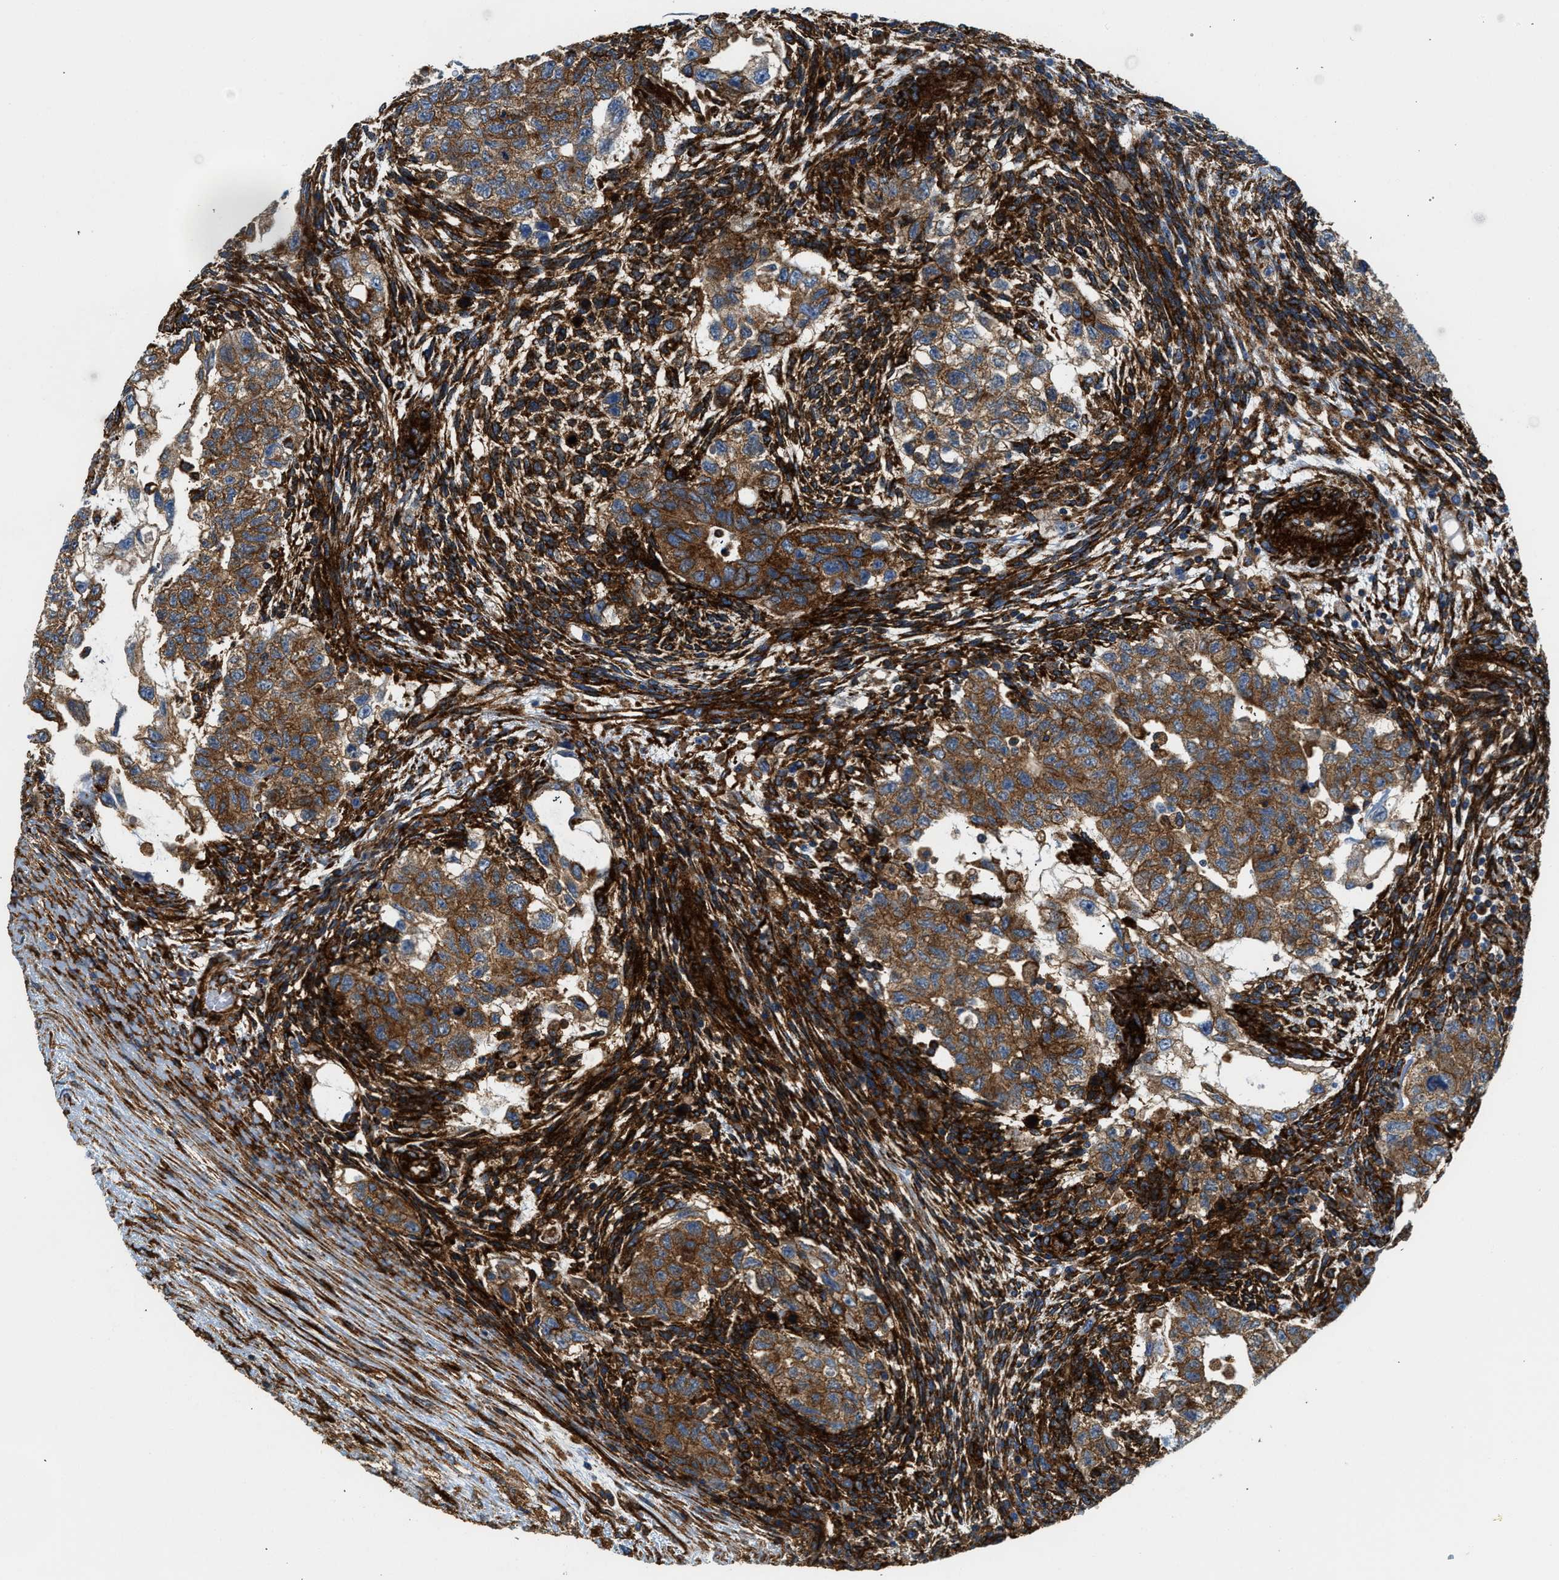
{"staining": {"intensity": "moderate", "quantity": ">75%", "location": "cytoplasmic/membranous"}, "tissue": "testis cancer", "cell_type": "Tumor cells", "image_type": "cancer", "snomed": [{"axis": "morphology", "description": "Normal tissue, NOS"}, {"axis": "morphology", "description": "Carcinoma, Embryonal, NOS"}, {"axis": "topography", "description": "Testis"}], "caption": "Moderate cytoplasmic/membranous protein expression is appreciated in about >75% of tumor cells in embryonal carcinoma (testis).", "gene": "HIP1", "patient": {"sex": "male", "age": 36}}